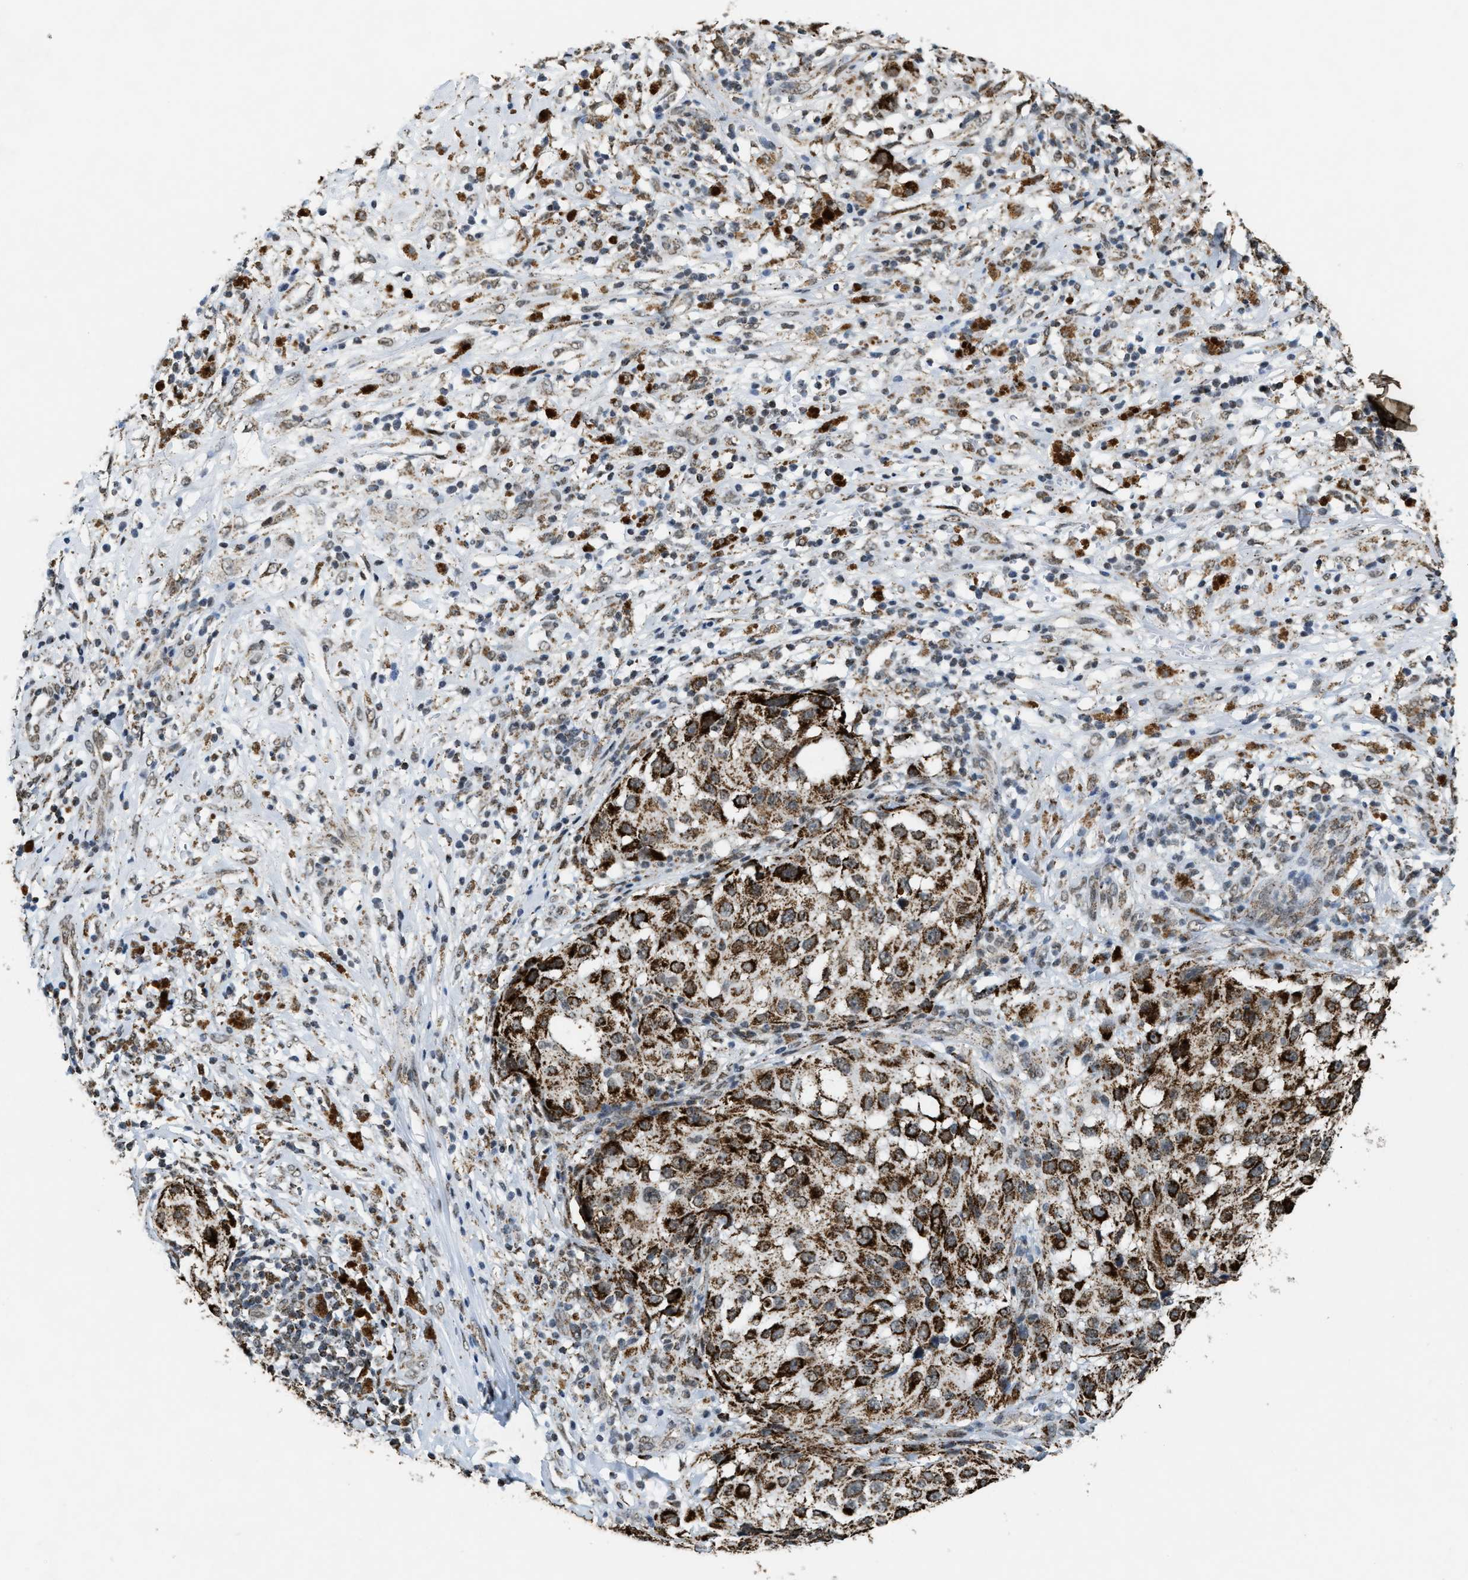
{"staining": {"intensity": "strong", "quantity": ">75%", "location": "cytoplasmic/membranous"}, "tissue": "melanoma", "cell_type": "Tumor cells", "image_type": "cancer", "snomed": [{"axis": "morphology", "description": "Necrosis, NOS"}, {"axis": "morphology", "description": "Malignant melanoma, NOS"}, {"axis": "topography", "description": "Skin"}], "caption": "About >75% of tumor cells in malignant melanoma reveal strong cytoplasmic/membranous protein expression as visualized by brown immunohistochemical staining.", "gene": "HIBADH", "patient": {"sex": "female", "age": 87}}